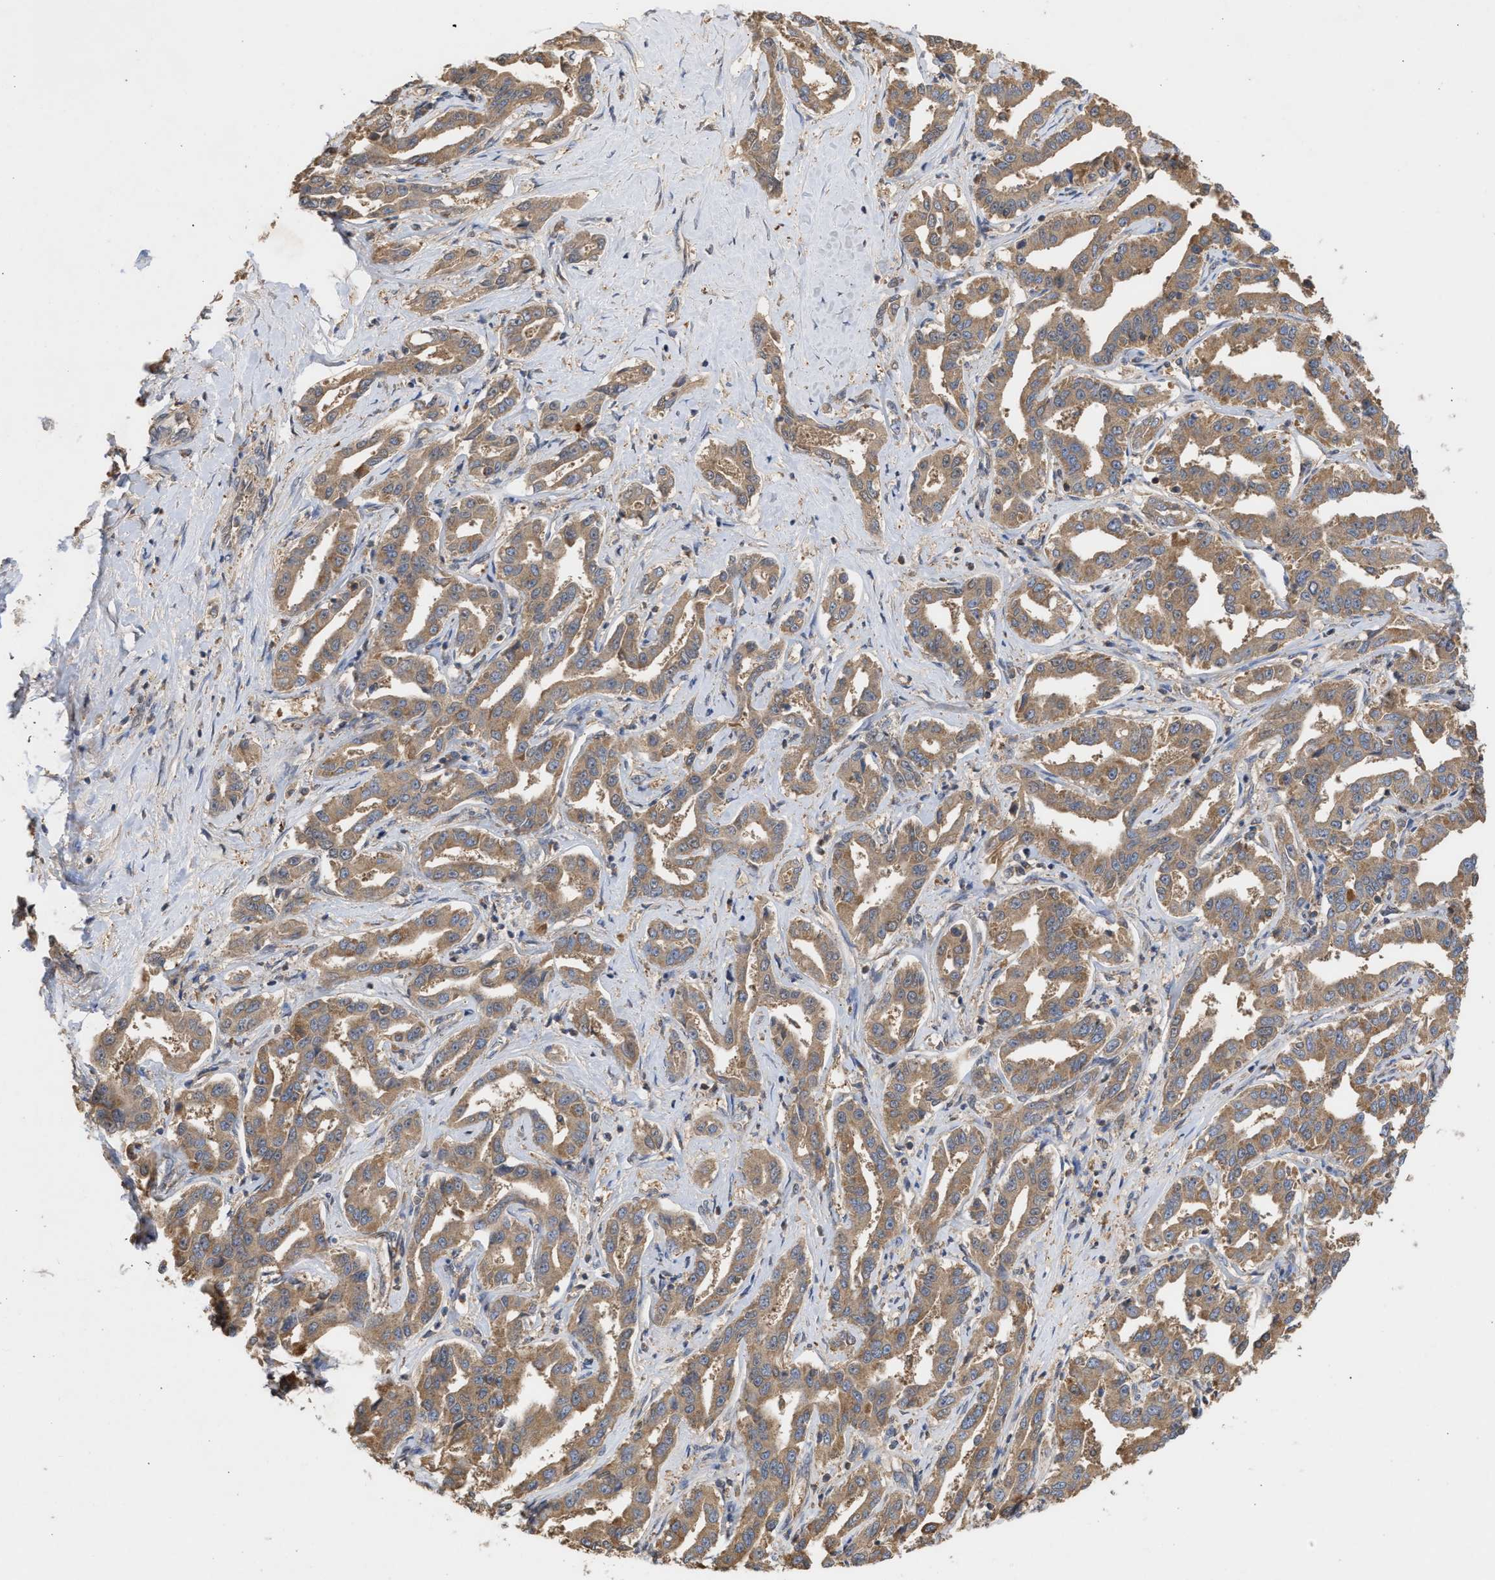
{"staining": {"intensity": "moderate", "quantity": ">75%", "location": "cytoplasmic/membranous"}, "tissue": "liver cancer", "cell_type": "Tumor cells", "image_type": "cancer", "snomed": [{"axis": "morphology", "description": "Cholangiocarcinoma"}, {"axis": "topography", "description": "Liver"}], "caption": "Moderate cytoplasmic/membranous protein expression is seen in approximately >75% of tumor cells in cholangiocarcinoma (liver).", "gene": "FITM1", "patient": {"sex": "male", "age": 59}}